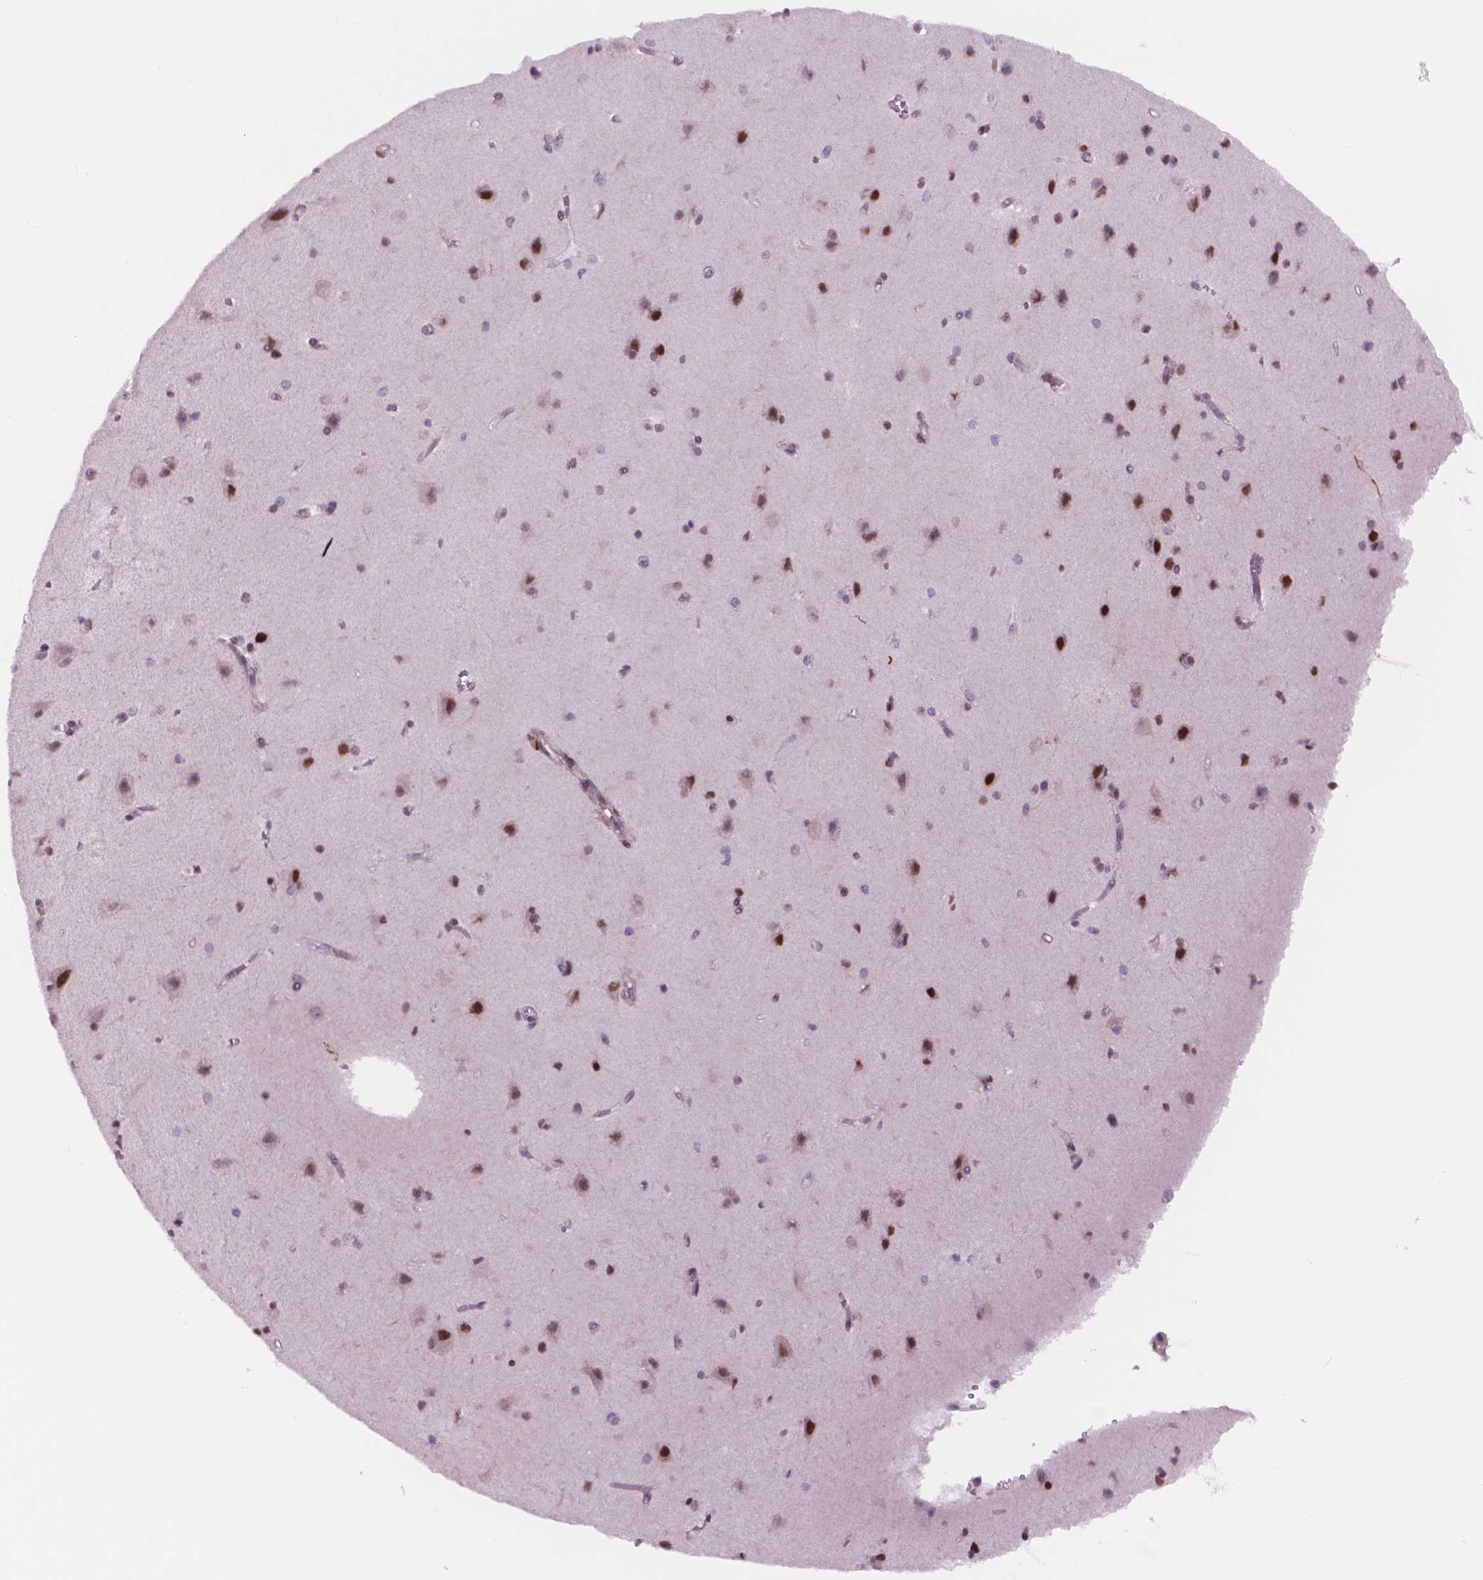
{"staining": {"intensity": "moderate", "quantity": "<25%", "location": "nuclear"}, "tissue": "cerebral cortex", "cell_type": "Endothelial cells", "image_type": "normal", "snomed": [{"axis": "morphology", "description": "Normal tissue, NOS"}, {"axis": "topography", "description": "Cerebral cortex"}], "caption": "This micrograph displays IHC staining of unremarkable human cerebral cortex, with low moderate nuclear expression in approximately <25% of endothelial cells.", "gene": "POLR3D", "patient": {"sex": "male", "age": 37}}